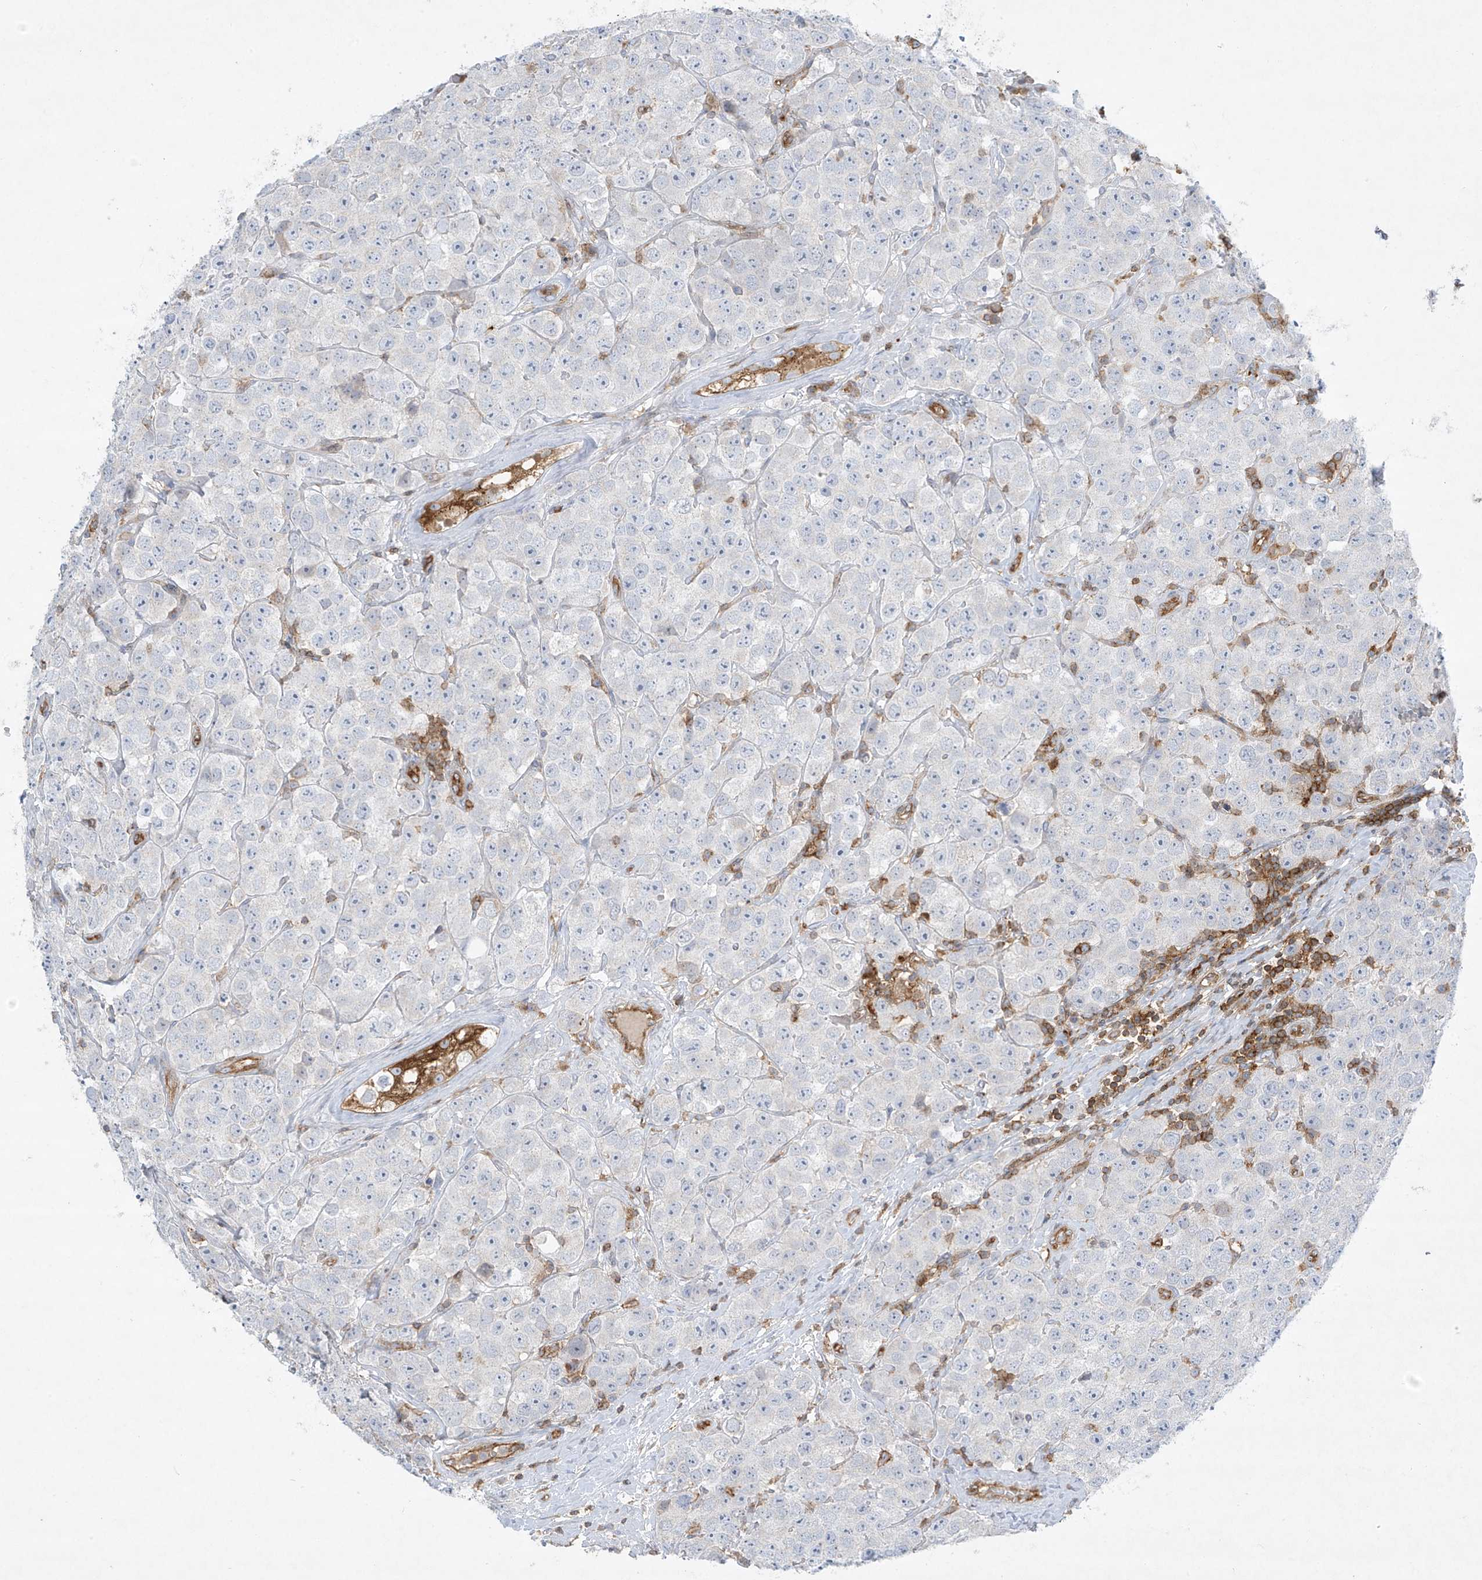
{"staining": {"intensity": "negative", "quantity": "none", "location": "none"}, "tissue": "testis cancer", "cell_type": "Tumor cells", "image_type": "cancer", "snomed": [{"axis": "morphology", "description": "Seminoma, NOS"}, {"axis": "topography", "description": "Testis"}], "caption": "Testis seminoma was stained to show a protein in brown. There is no significant staining in tumor cells.", "gene": "HLA-E", "patient": {"sex": "male", "age": 28}}